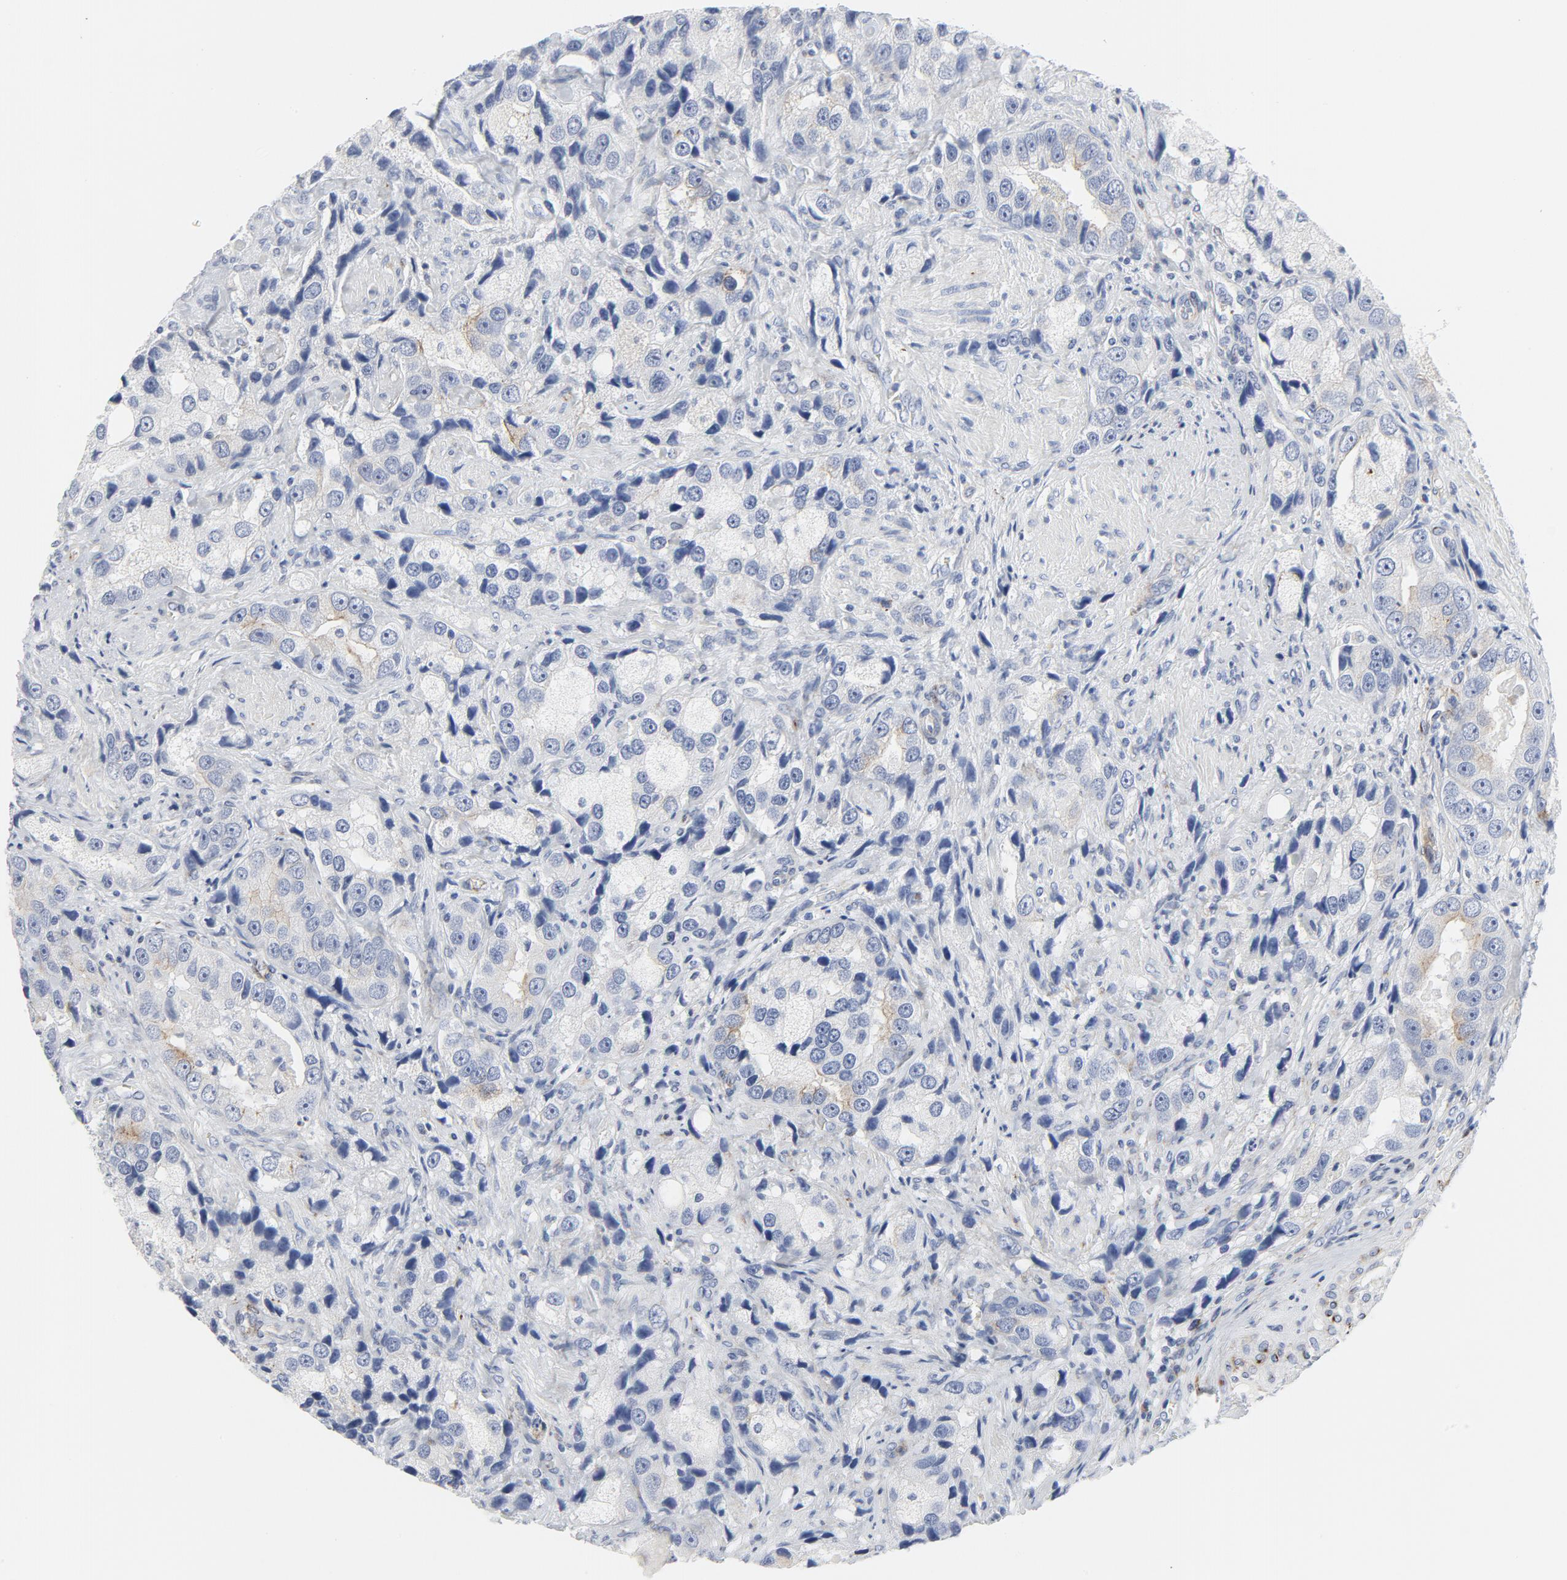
{"staining": {"intensity": "weak", "quantity": "<25%", "location": "cytoplasmic/membranous"}, "tissue": "prostate cancer", "cell_type": "Tumor cells", "image_type": "cancer", "snomed": [{"axis": "morphology", "description": "Adenocarcinoma, High grade"}, {"axis": "topography", "description": "Prostate"}], "caption": "High magnification brightfield microscopy of prostate high-grade adenocarcinoma stained with DAB (brown) and counterstained with hematoxylin (blue): tumor cells show no significant staining.", "gene": "TUBB1", "patient": {"sex": "male", "age": 63}}